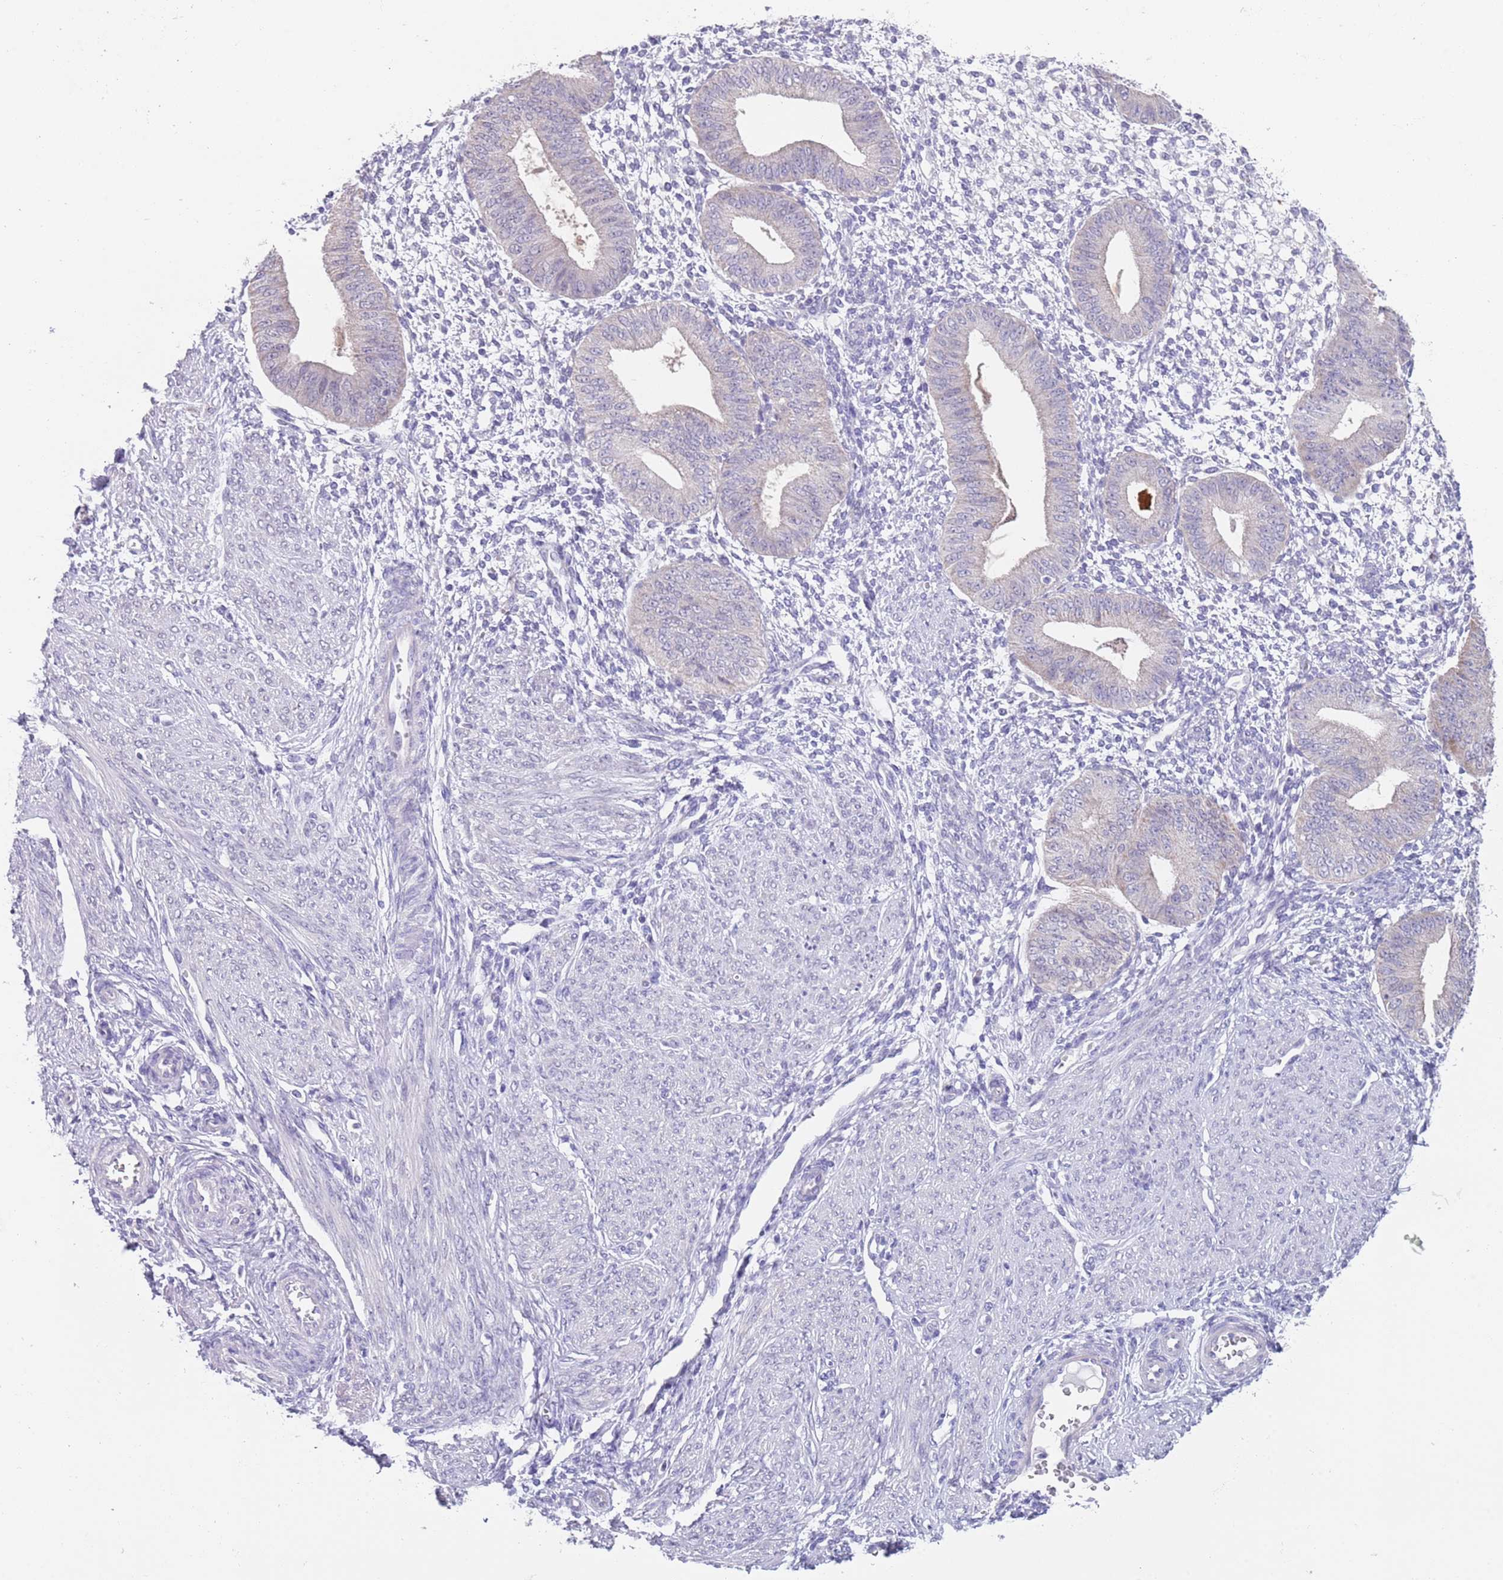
{"staining": {"intensity": "negative", "quantity": "none", "location": "none"}, "tissue": "endometrium", "cell_type": "Cells in endometrial stroma", "image_type": "normal", "snomed": [{"axis": "morphology", "description": "Normal tissue, NOS"}, {"axis": "topography", "description": "Endometrium"}], "caption": "A histopathology image of human endometrium is negative for staining in cells in endometrial stroma. (Stains: DAB (3,3'-diaminobenzidine) immunohistochemistry (IHC) with hematoxylin counter stain, Microscopy: brightfield microscopy at high magnification).", "gene": "SPIRE2", "patient": {"sex": "female", "age": 49}}